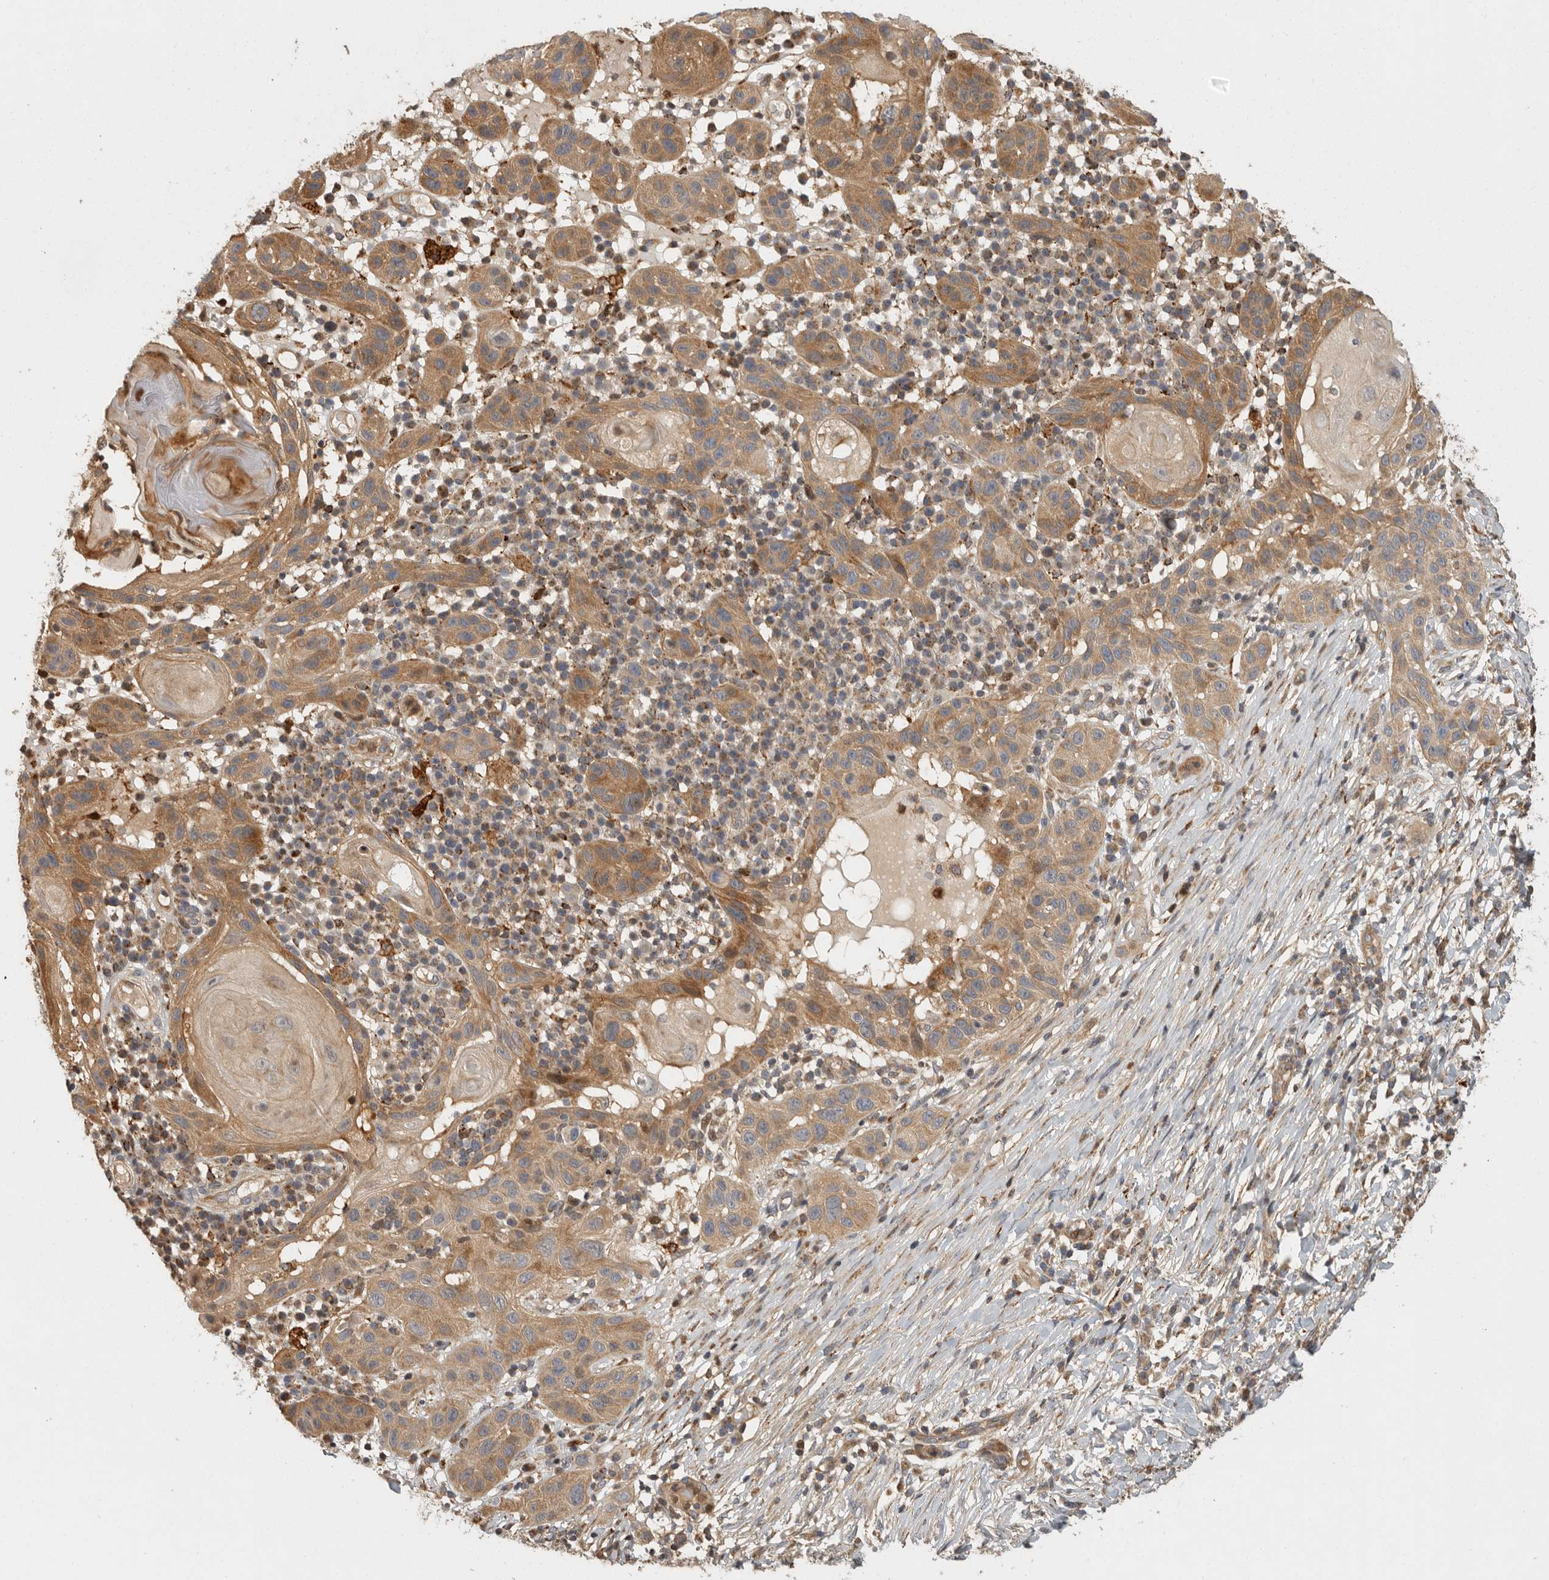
{"staining": {"intensity": "moderate", "quantity": ">75%", "location": "cytoplasmic/membranous"}, "tissue": "skin cancer", "cell_type": "Tumor cells", "image_type": "cancer", "snomed": [{"axis": "morphology", "description": "Normal tissue, NOS"}, {"axis": "morphology", "description": "Squamous cell carcinoma, NOS"}, {"axis": "topography", "description": "Skin"}], "caption": "A high-resolution photomicrograph shows immunohistochemistry staining of squamous cell carcinoma (skin), which demonstrates moderate cytoplasmic/membranous expression in approximately >75% of tumor cells.", "gene": "SWT1", "patient": {"sex": "female", "age": 96}}